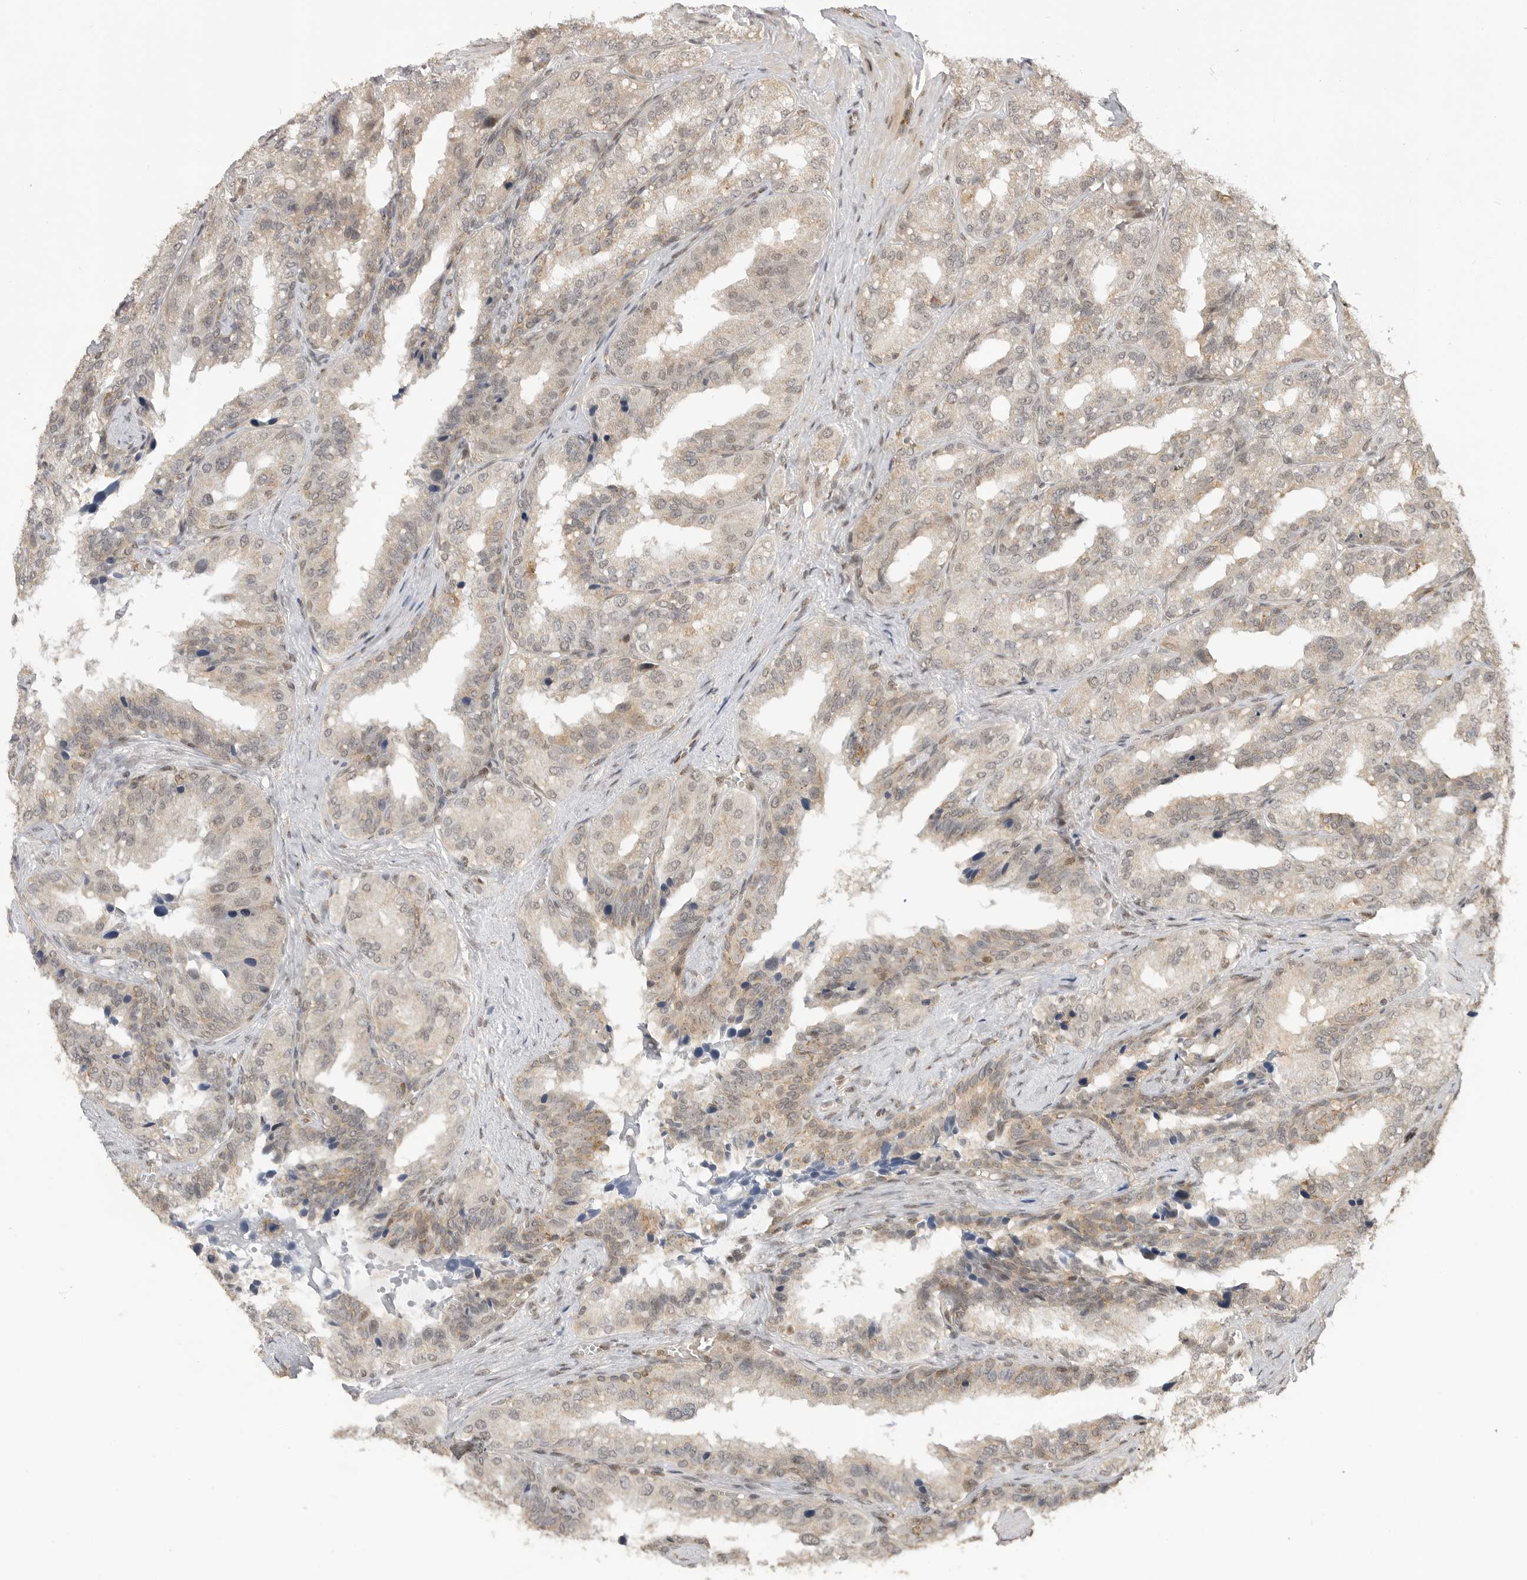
{"staining": {"intensity": "weak", "quantity": ">75%", "location": "cytoplasmic/membranous"}, "tissue": "seminal vesicle", "cell_type": "Glandular cells", "image_type": "normal", "snomed": [{"axis": "morphology", "description": "Normal tissue, NOS"}, {"axis": "topography", "description": "Prostate"}, {"axis": "topography", "description": "Seminal veicle"}], "caption": "Immunohistochemistry (DAB) staining of unremarkable human seminal vesicle demonstrates weak cytoplasmic/membranous protein staining in approximately >75% of glandular cells. (DAB (3,3'-diaminobenzidine) IHC, brown staining for protein, blue staining for nuclei).", "gene": "ALKAL1", "patient": {"sex": "male", "age": 51}}